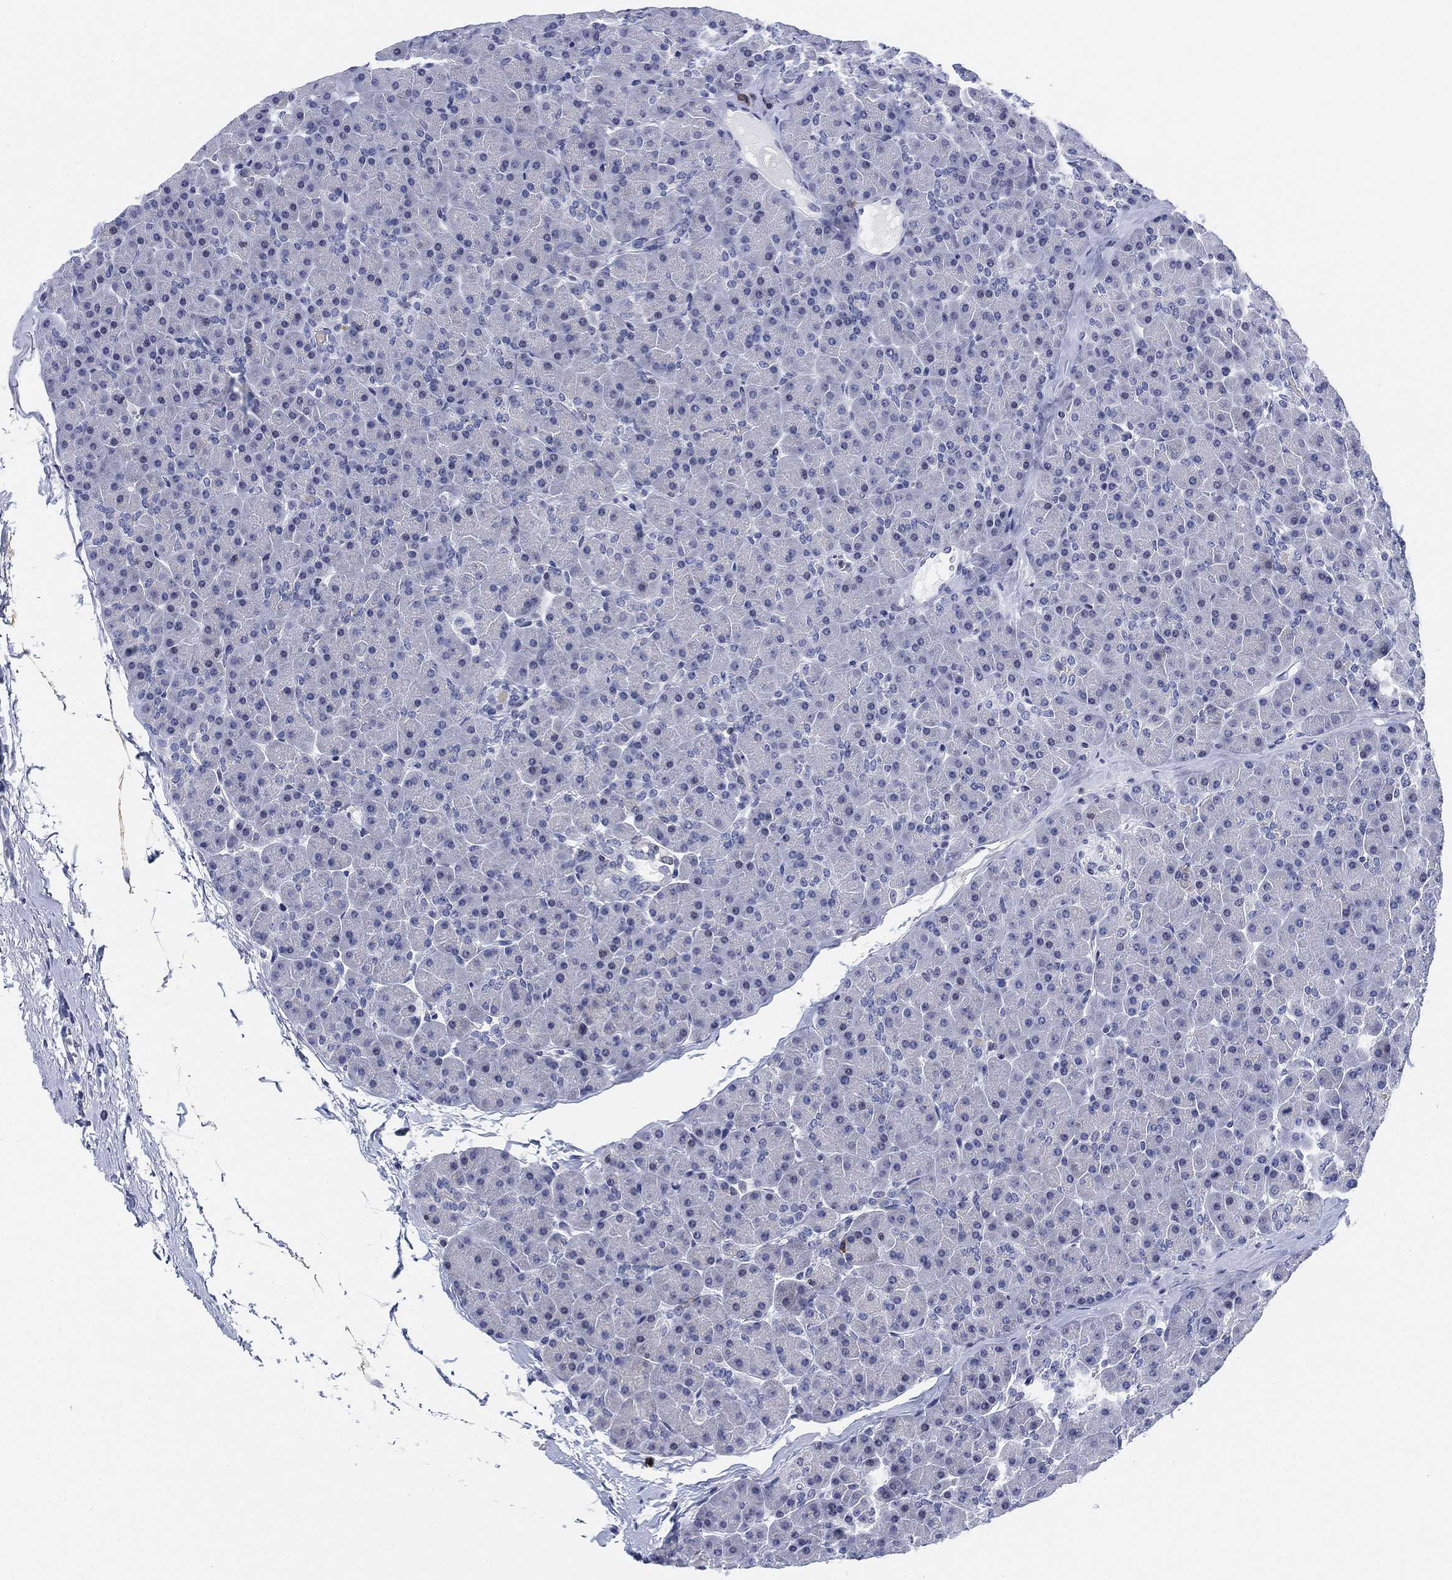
{"staining": {"intensity": "negative", "quantity": "none", "location": "none"}, "tissue": "pancreas", "cell_type": "Exocrine glandular cells", "image_type": "normal", "snomed": [{"axis": "morphology", "description": "Normal tissue, NOS"}, {"axis": "topography", "description": "Pancreas"}], "caption": "The immunohistochemistry (IHC) histopathology image has no significant staining in exocrine glandular cells of pancreas.", "gene": "FYB1", "patient": {"sex": "female", "age": 44}}